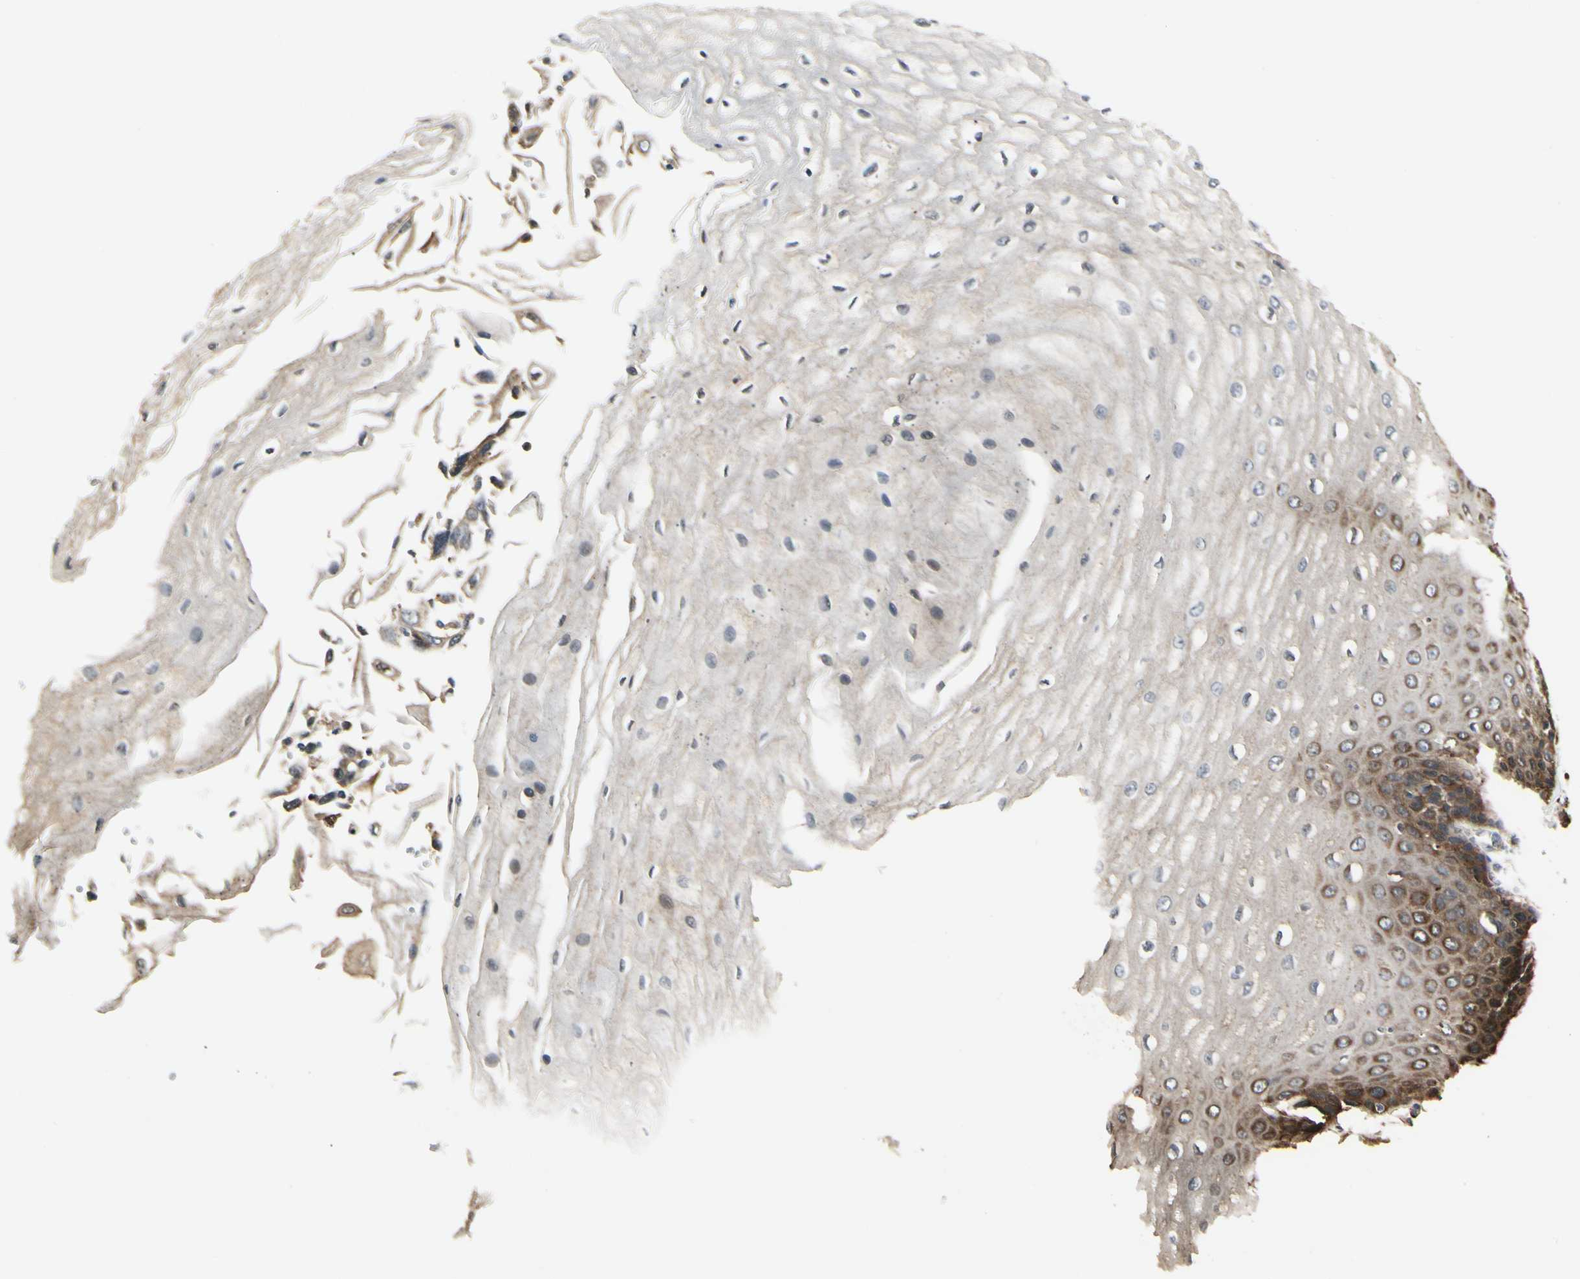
{"staining": {"intensity": "strong", "quantity": ">75%", "location": "cytoplasmic/membranous"}, "tissue": "esophagus", "cell_type": "Squamous epithelial cells", "image_type": "normal", "snomed": [{"axis": "morphology", "description": "Normal tissue, NOS"}, {"axis": "topography", "description": "Esophagus"}], "caption": "Protein expression analysis of unremarkable esophagus demonstrates strong cytoplasmic/membranous positivity in about >75% of squamous epithelial cells.", "gene": "NME1", "patient": {"sex": "male", "age": 65}}